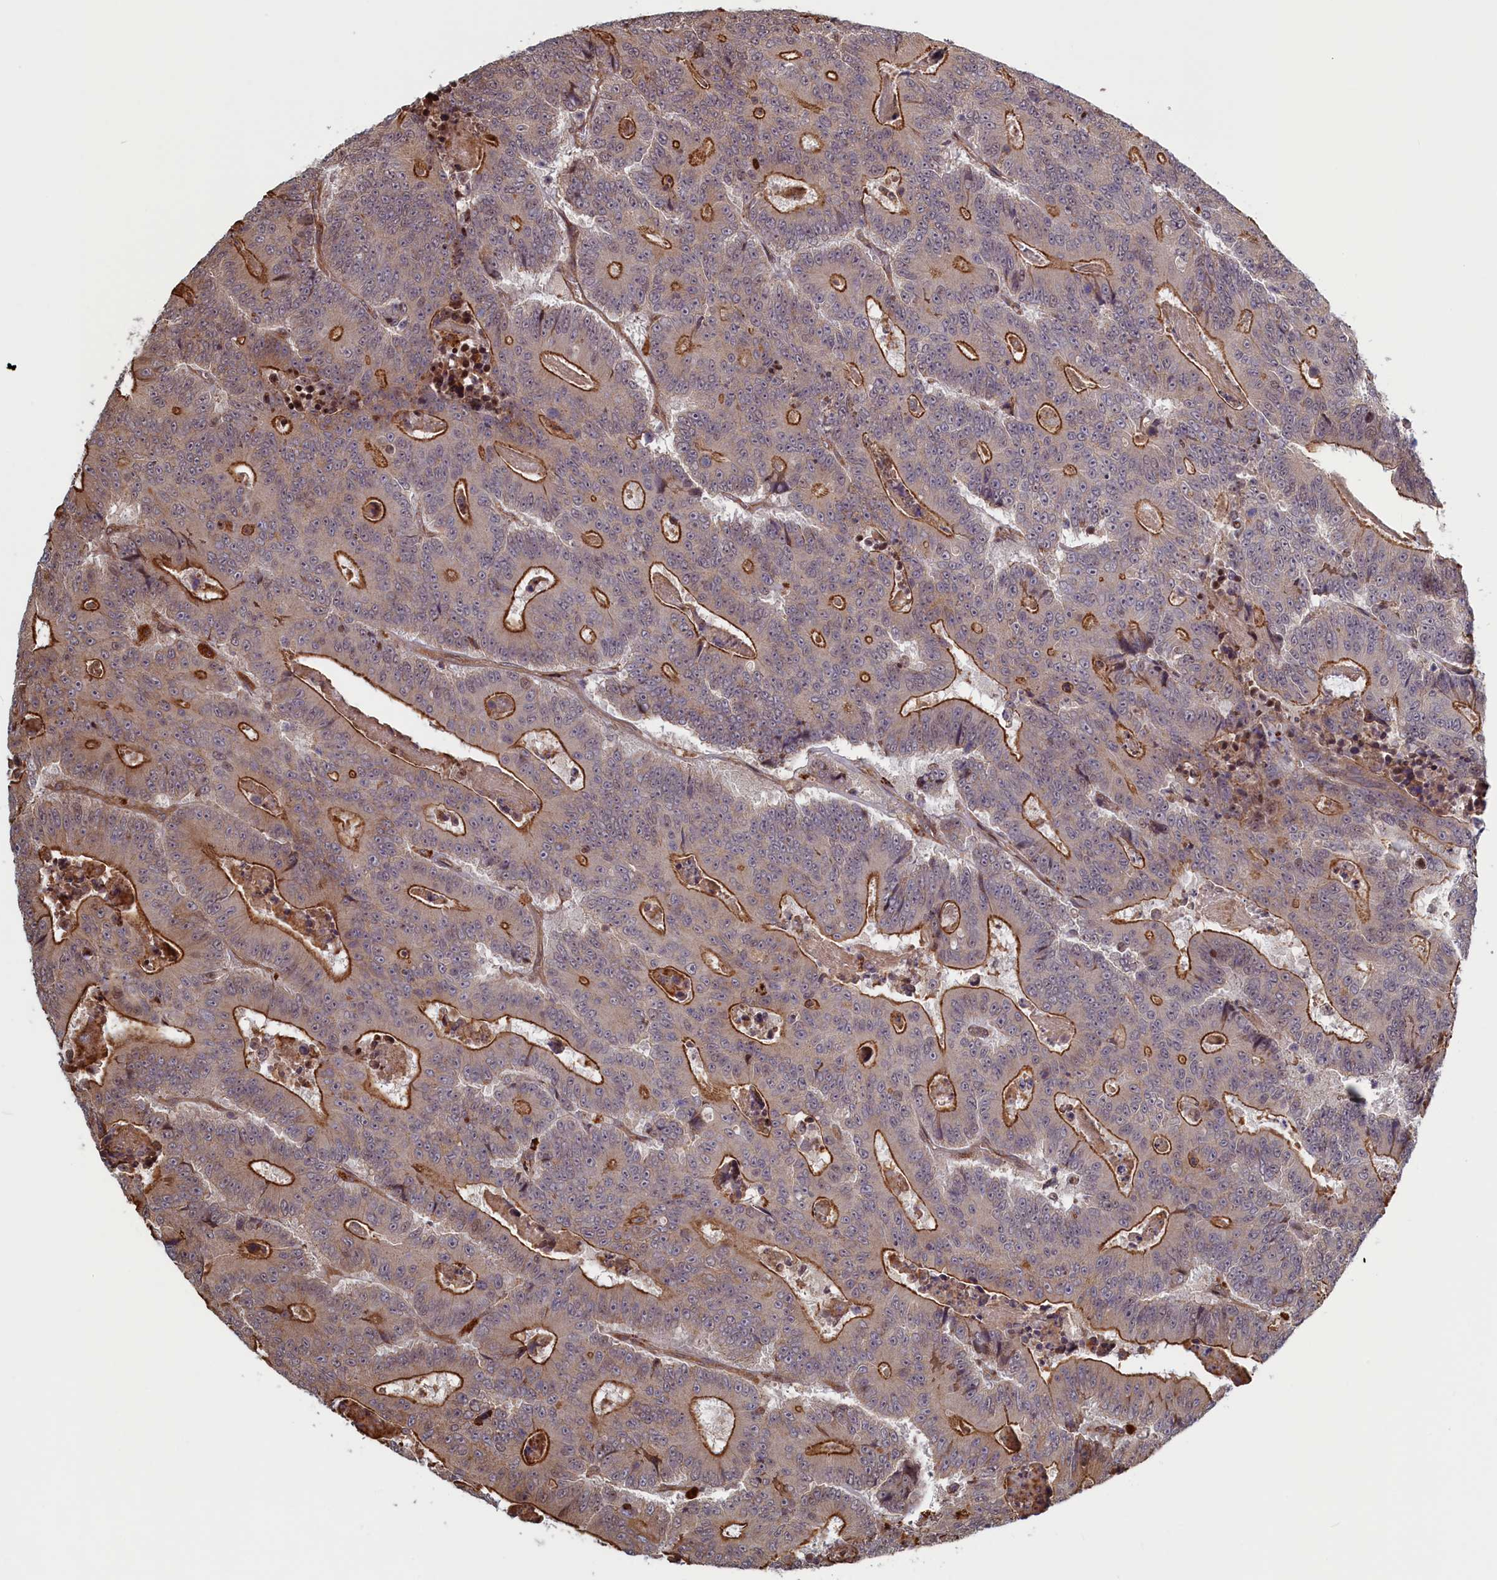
{"staining": {"intensity": "strong", "quantity": "25%-75%", "location": "cytoplasmic/membranous"}, "tissue": "colorectal cancer", "cell_type": "Tumor cells", "image_type": "cancer", "snomed": [{"axis": "morphology", "description": "Adenocarcinoma, NOS"}, {"axis": "topography", "description": "Colon"}], "caption": "High-magnification brightfield microscopy of colorectal adenocarcinoma stained with DAB (3,3'-diaminobenzidine) (brown) and counterstained with hematoxylin (blue). tumor cells exhibit strong cytoplasmic/membranous expression is identified in approximately25%-75% of cells. The protein of interest is shown in brown color, while the nuclei are stained blue.", "gene": "RILPL1", "patient": {"sex": "male", "age": 83}}